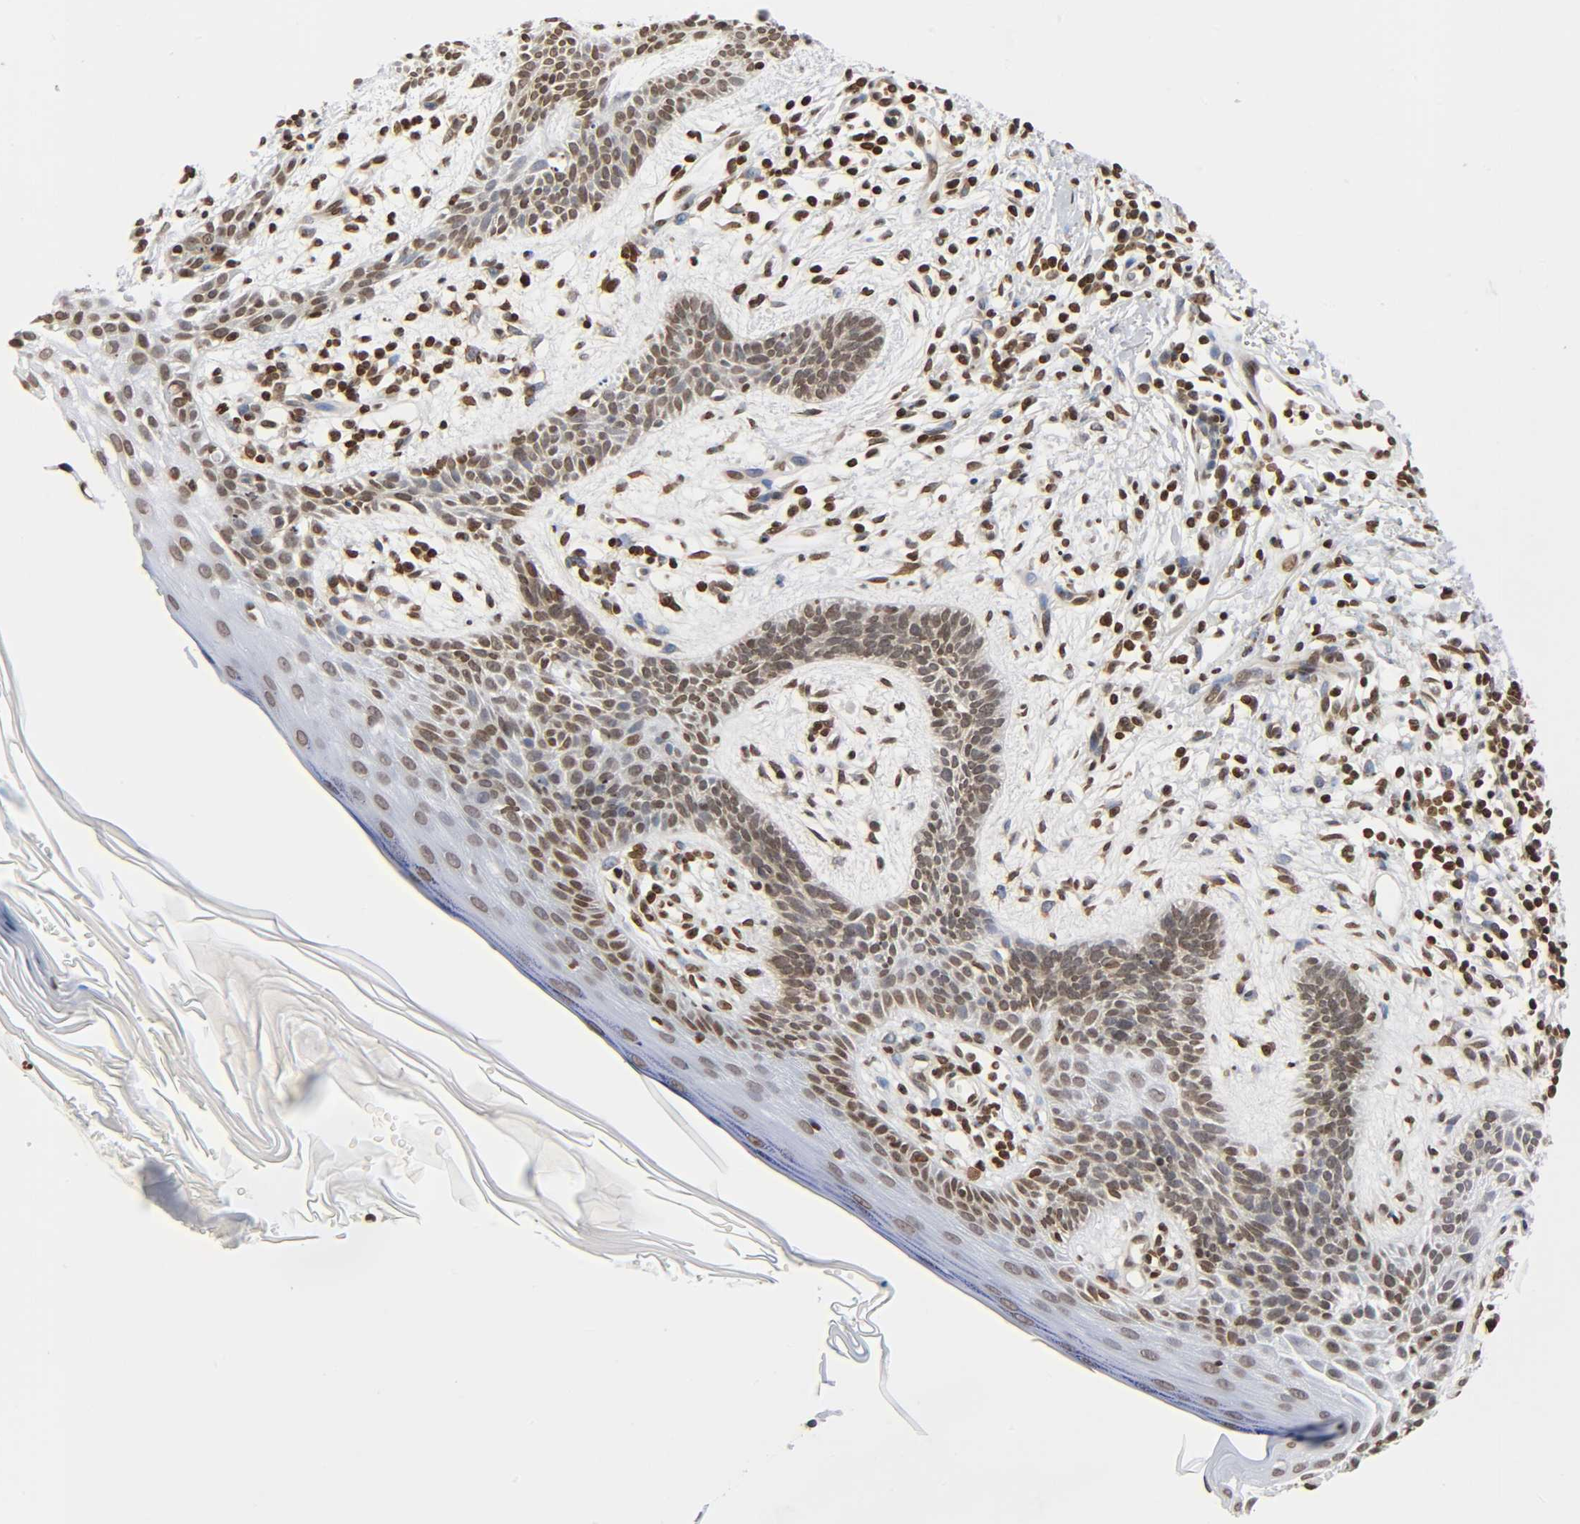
{"staining": {"intensity": "moderate", "quantity": ">75%", "location": "nuclear"}, "tissue": "skin cancer", "cell_type": "Tumor cells", "image_type": "cancer", "snomed": [{"axis": "morphology", "description": "Normal tissue, NOS"}, {"axis": "morphology", "description": "Basal cell carcinoma"}, {"axis": "topography", "description": "Skin"}], "caption": "A brown stain labels moderate nuclear expression of a protein in skin basal cell carcinoma tumor cells.", "gene": "HOXA6", "patient": {"sex": "female", "age": 69}}